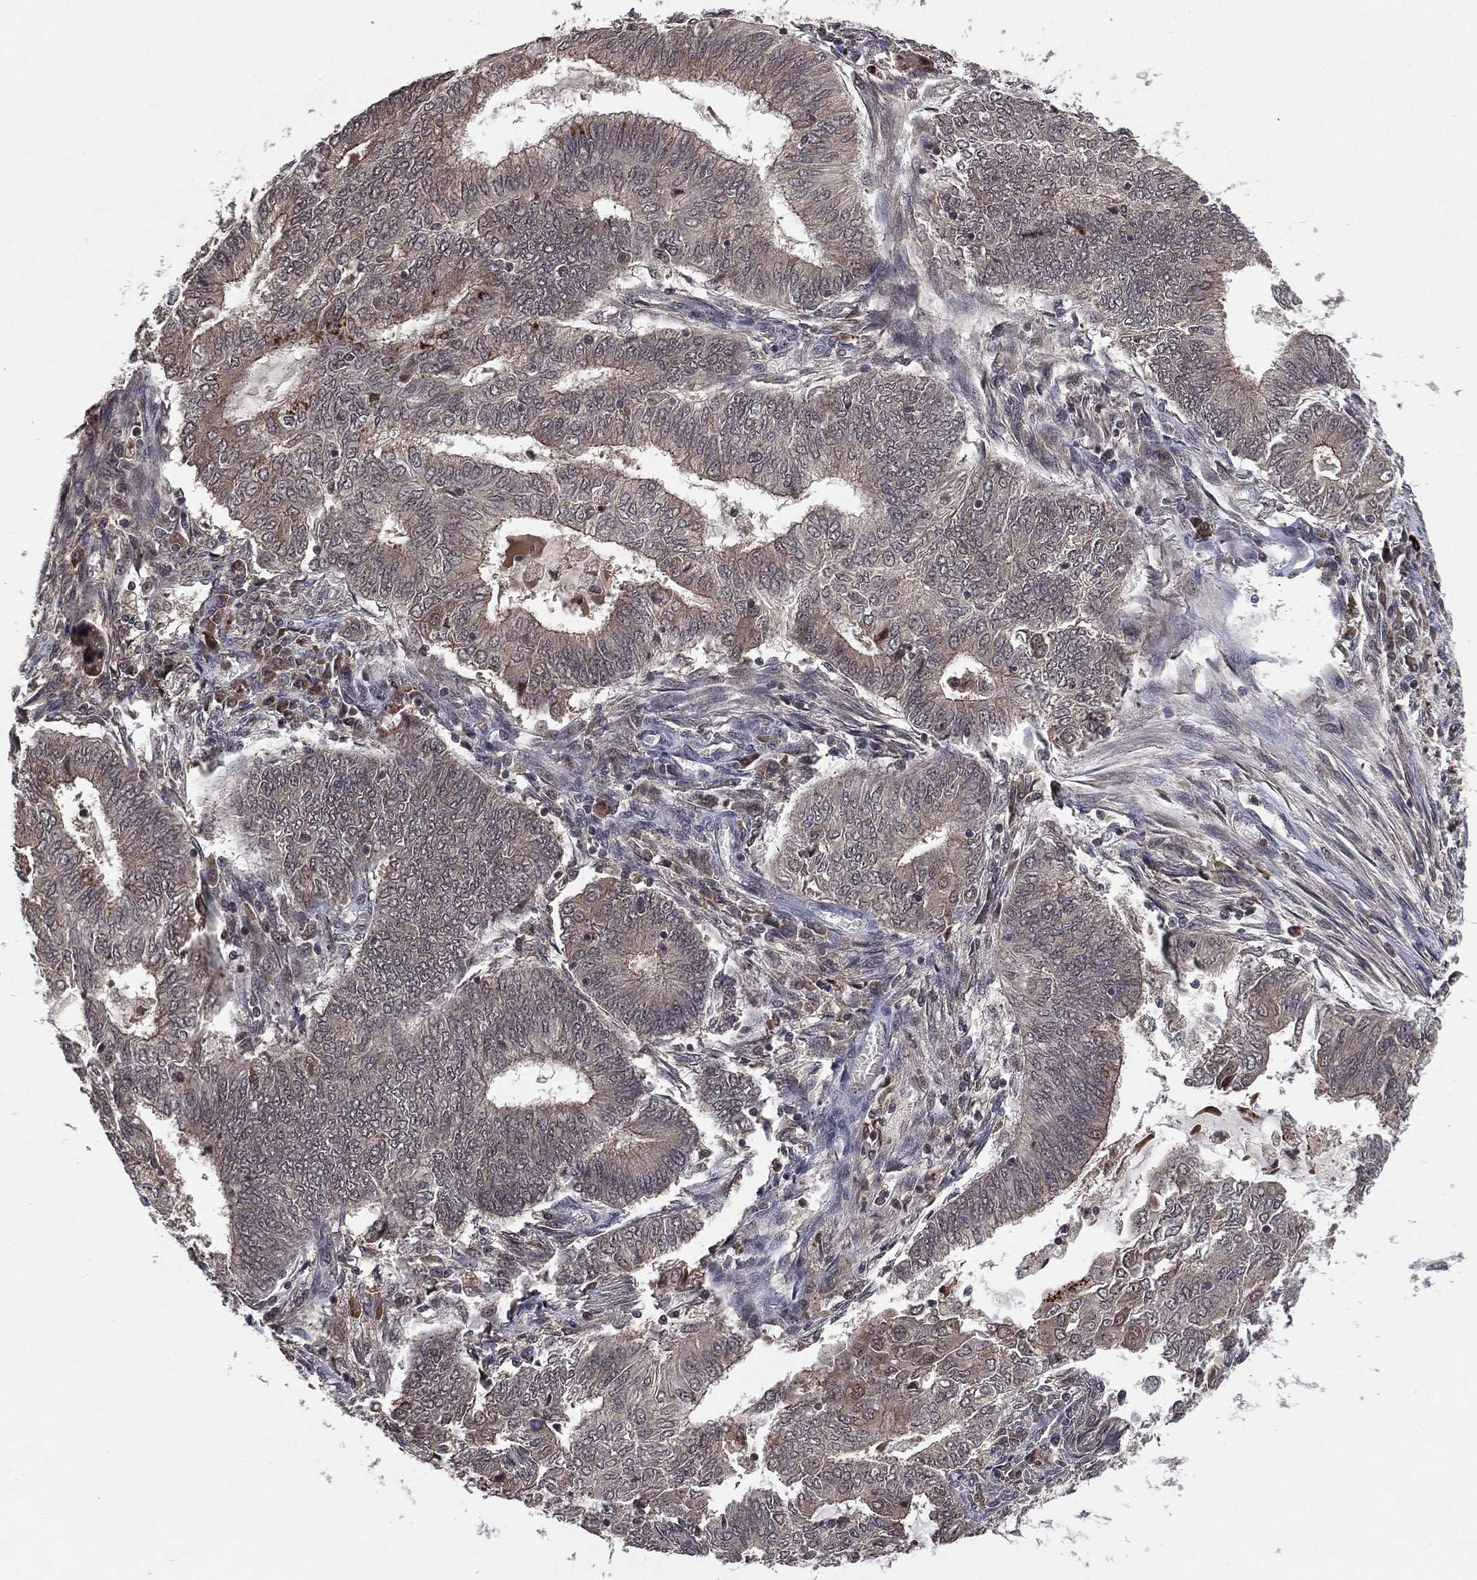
{"staining": {"intensity": "negative", "quantity": "none", "location": "none"}, "tissue": "endometrial cancer", "cell_type": "Tumor cells", "image_type": "cancer", "snomed": [{"axis": "morphology", "description": "Adenocarcinoma, NOS"}, {"axis": "topography", "description": "Endometrium"}], "caption": "Endometrial cancer (adenocarcinoma) stained for a protein using IHC reveals no expression tumor cells.", "gene": "ATG4B", "patient": {"sex": "female", "age": 62}}